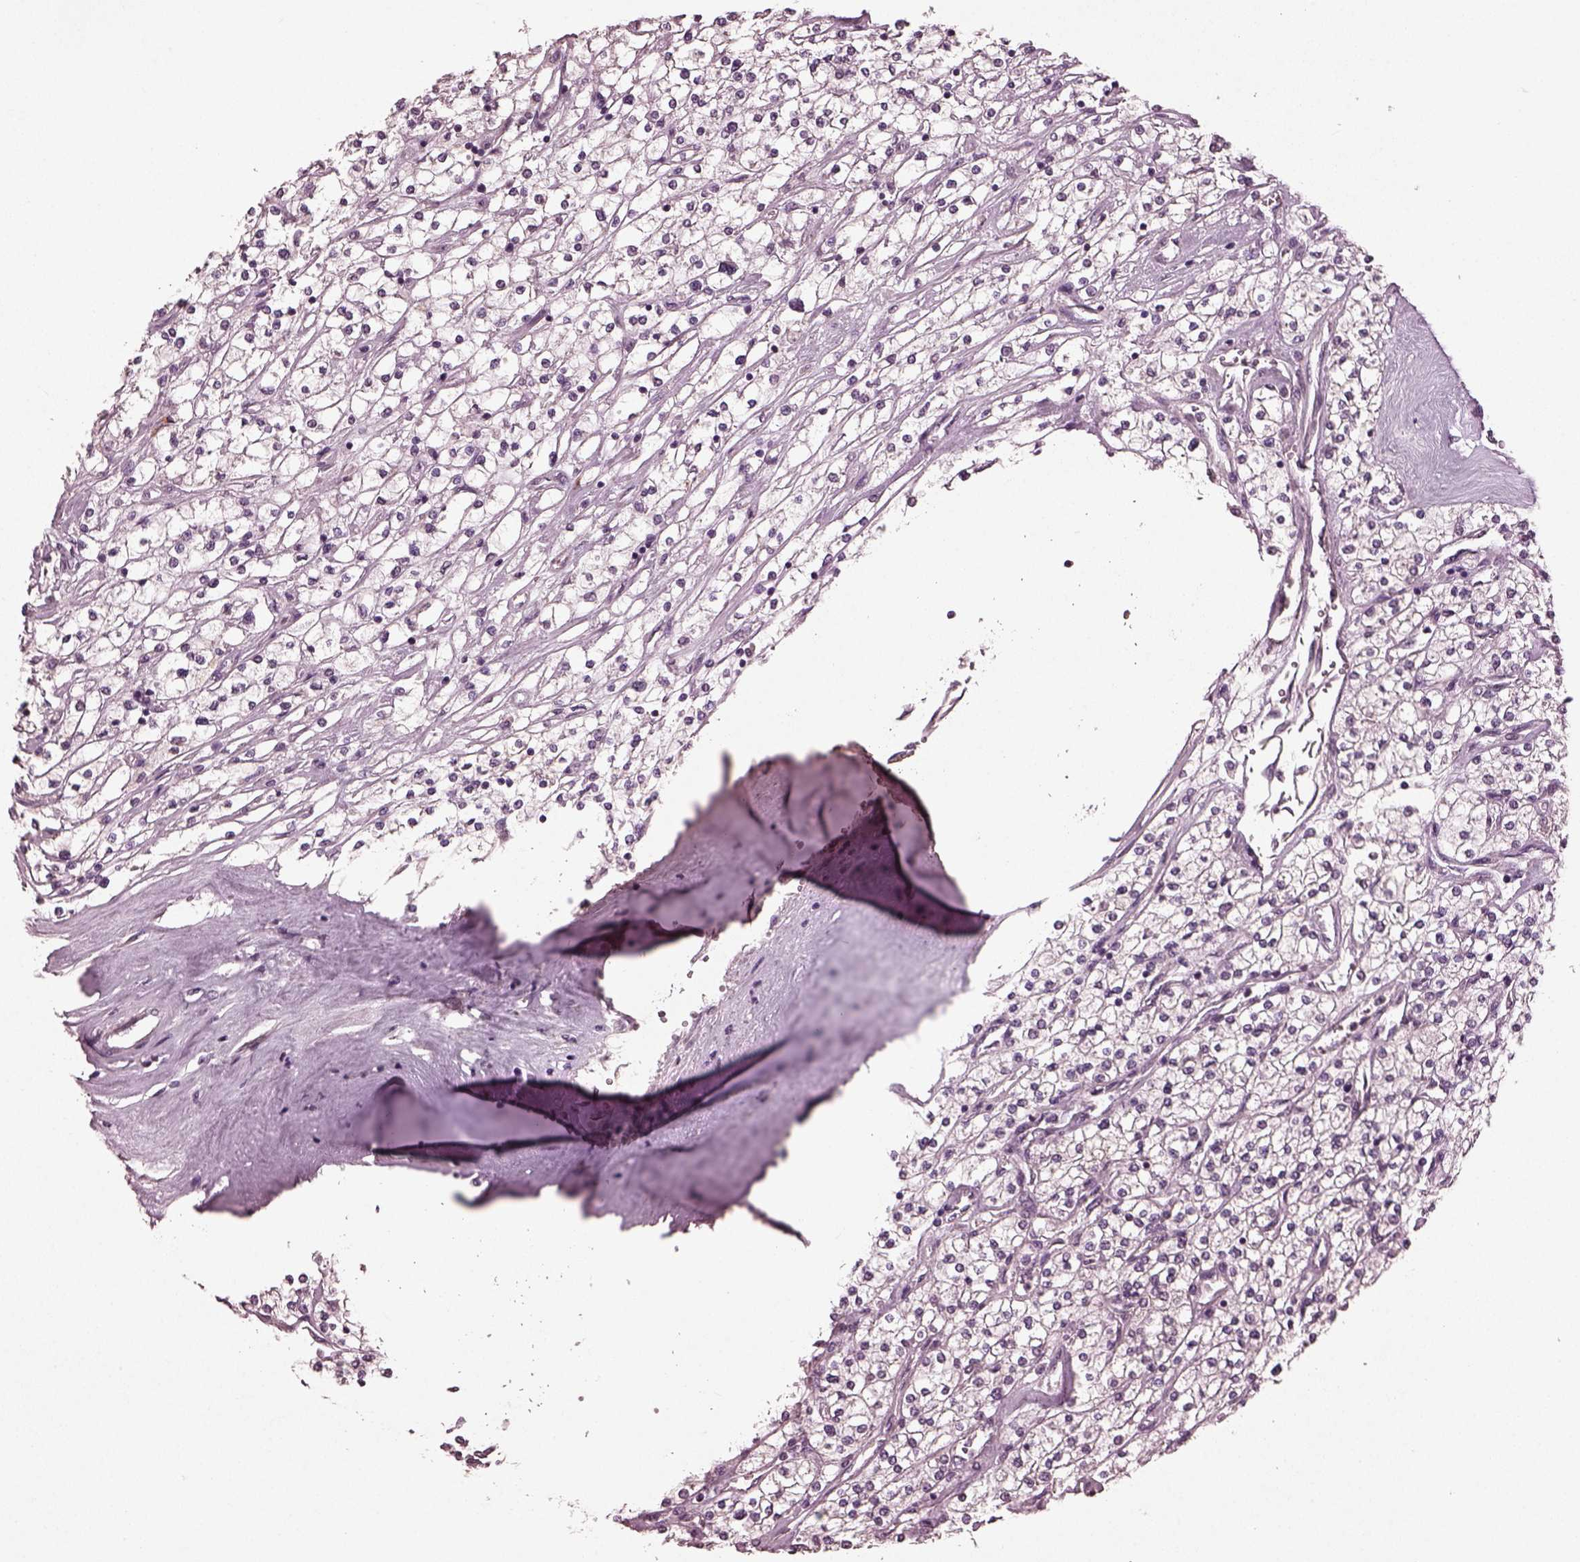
{"staining": {"intensity": "negative", "quantity": "none", "location": "none"}, "tissue": "renal cancer", "cell_type": "Tumor cells", "image_type": "cancer", "snomed": [{"axis": "morphology", "description": "Adenocarcinoma, NOS"}, {"axis": "topography", "description": "Kidney"}], "caption": "Immunohistochemical staining of renal cancer displays no significant staining in tumor cells.", "gene": "IL18RAP", "patient": {"sex": "male", "age": 80}}